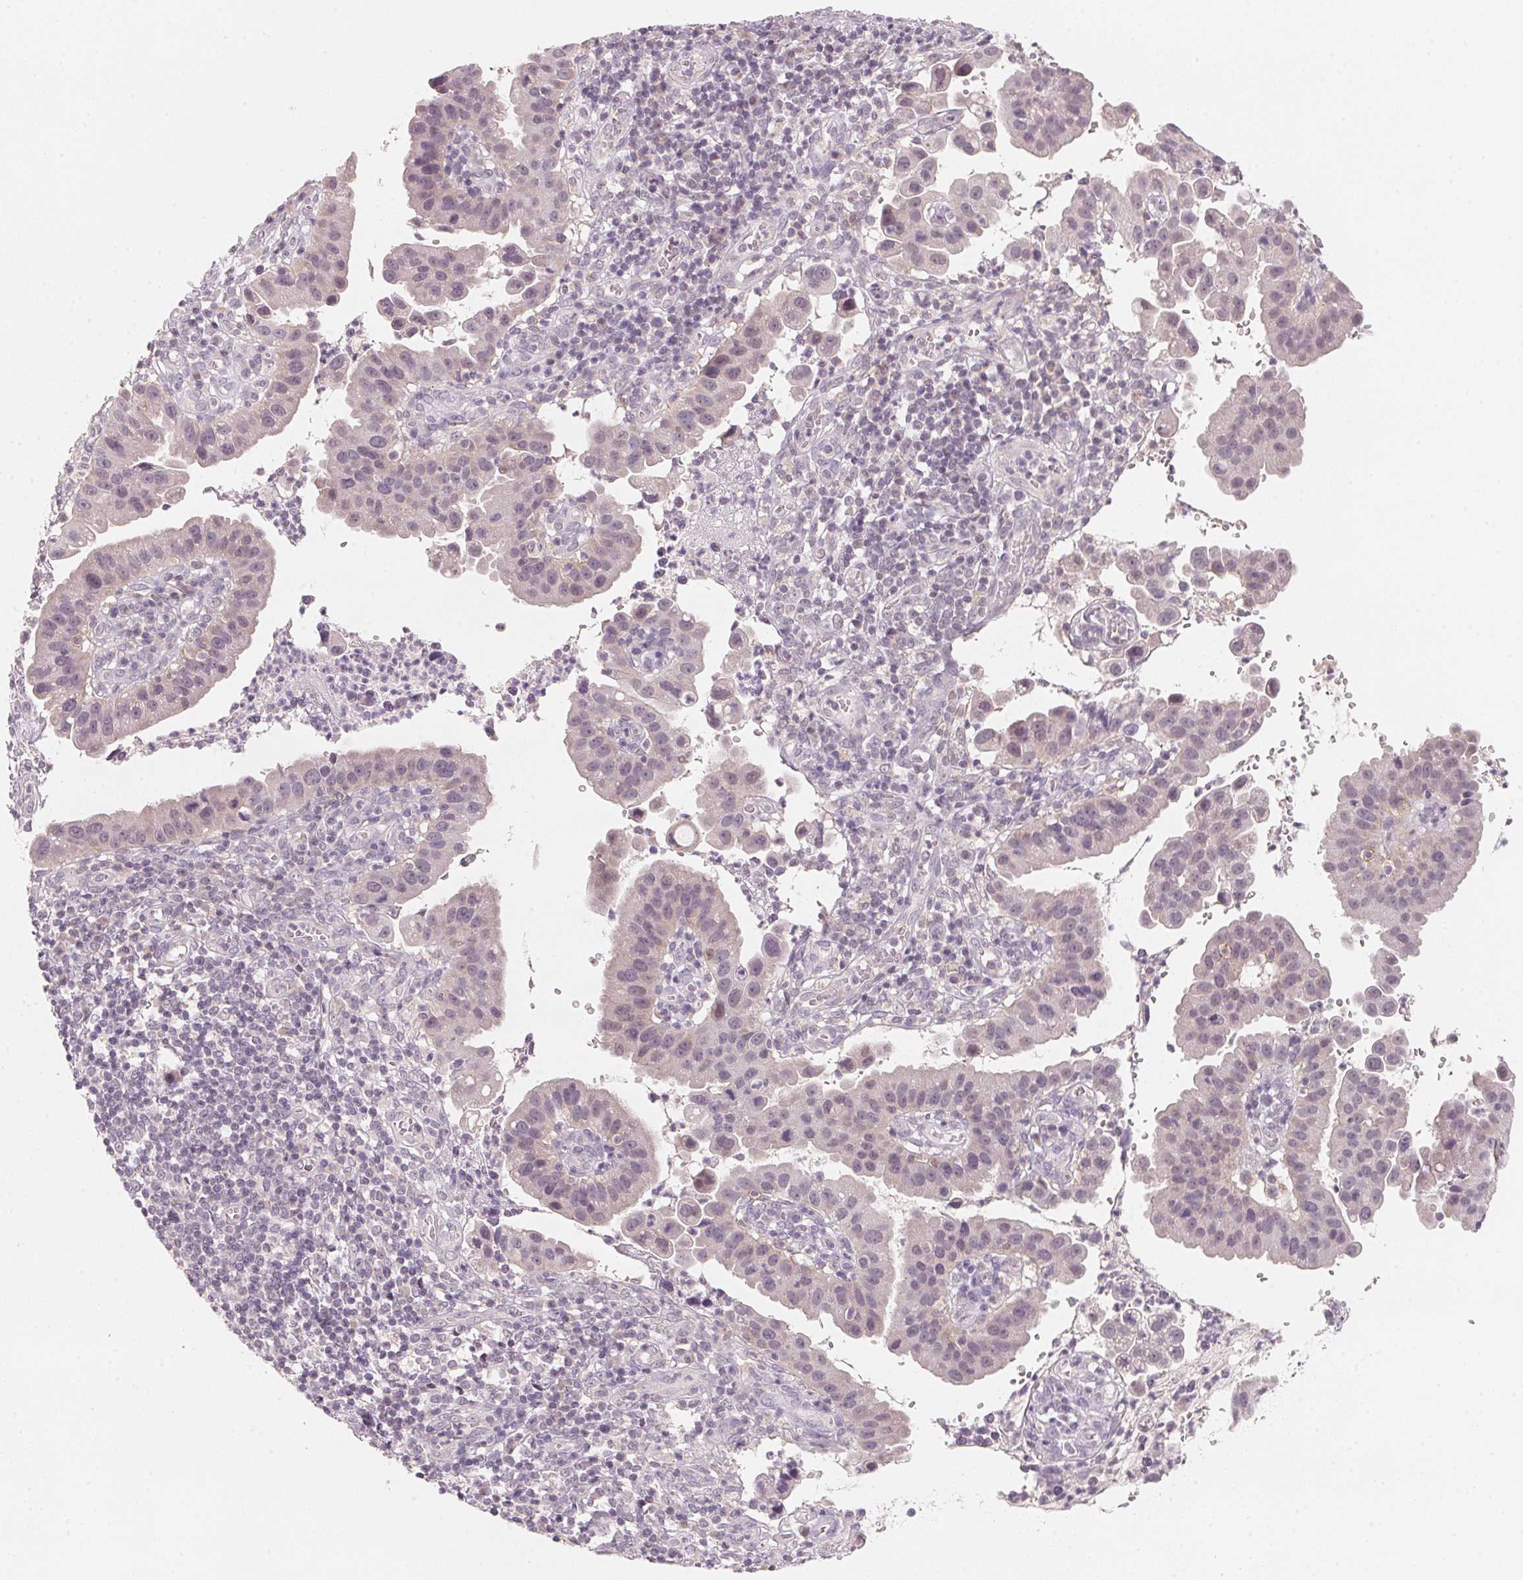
{"staining": {"intensity": "negative", "quantity": "none", "location": "none"}, "tissue": "cervical cancer", "cell_type": "Tumor cells", "image_type": "cancer", "snomed": [{"axis": "morphology", "description": "Adenocarcinoma, NOS"}, {"axis": "topography", "description": "Cervix"}], "caption": "Tumor cells are negative for protein expression in human cervical cancer.", "gene": "ANKRD31", "patient": {"sex": "female", "age": 34}}